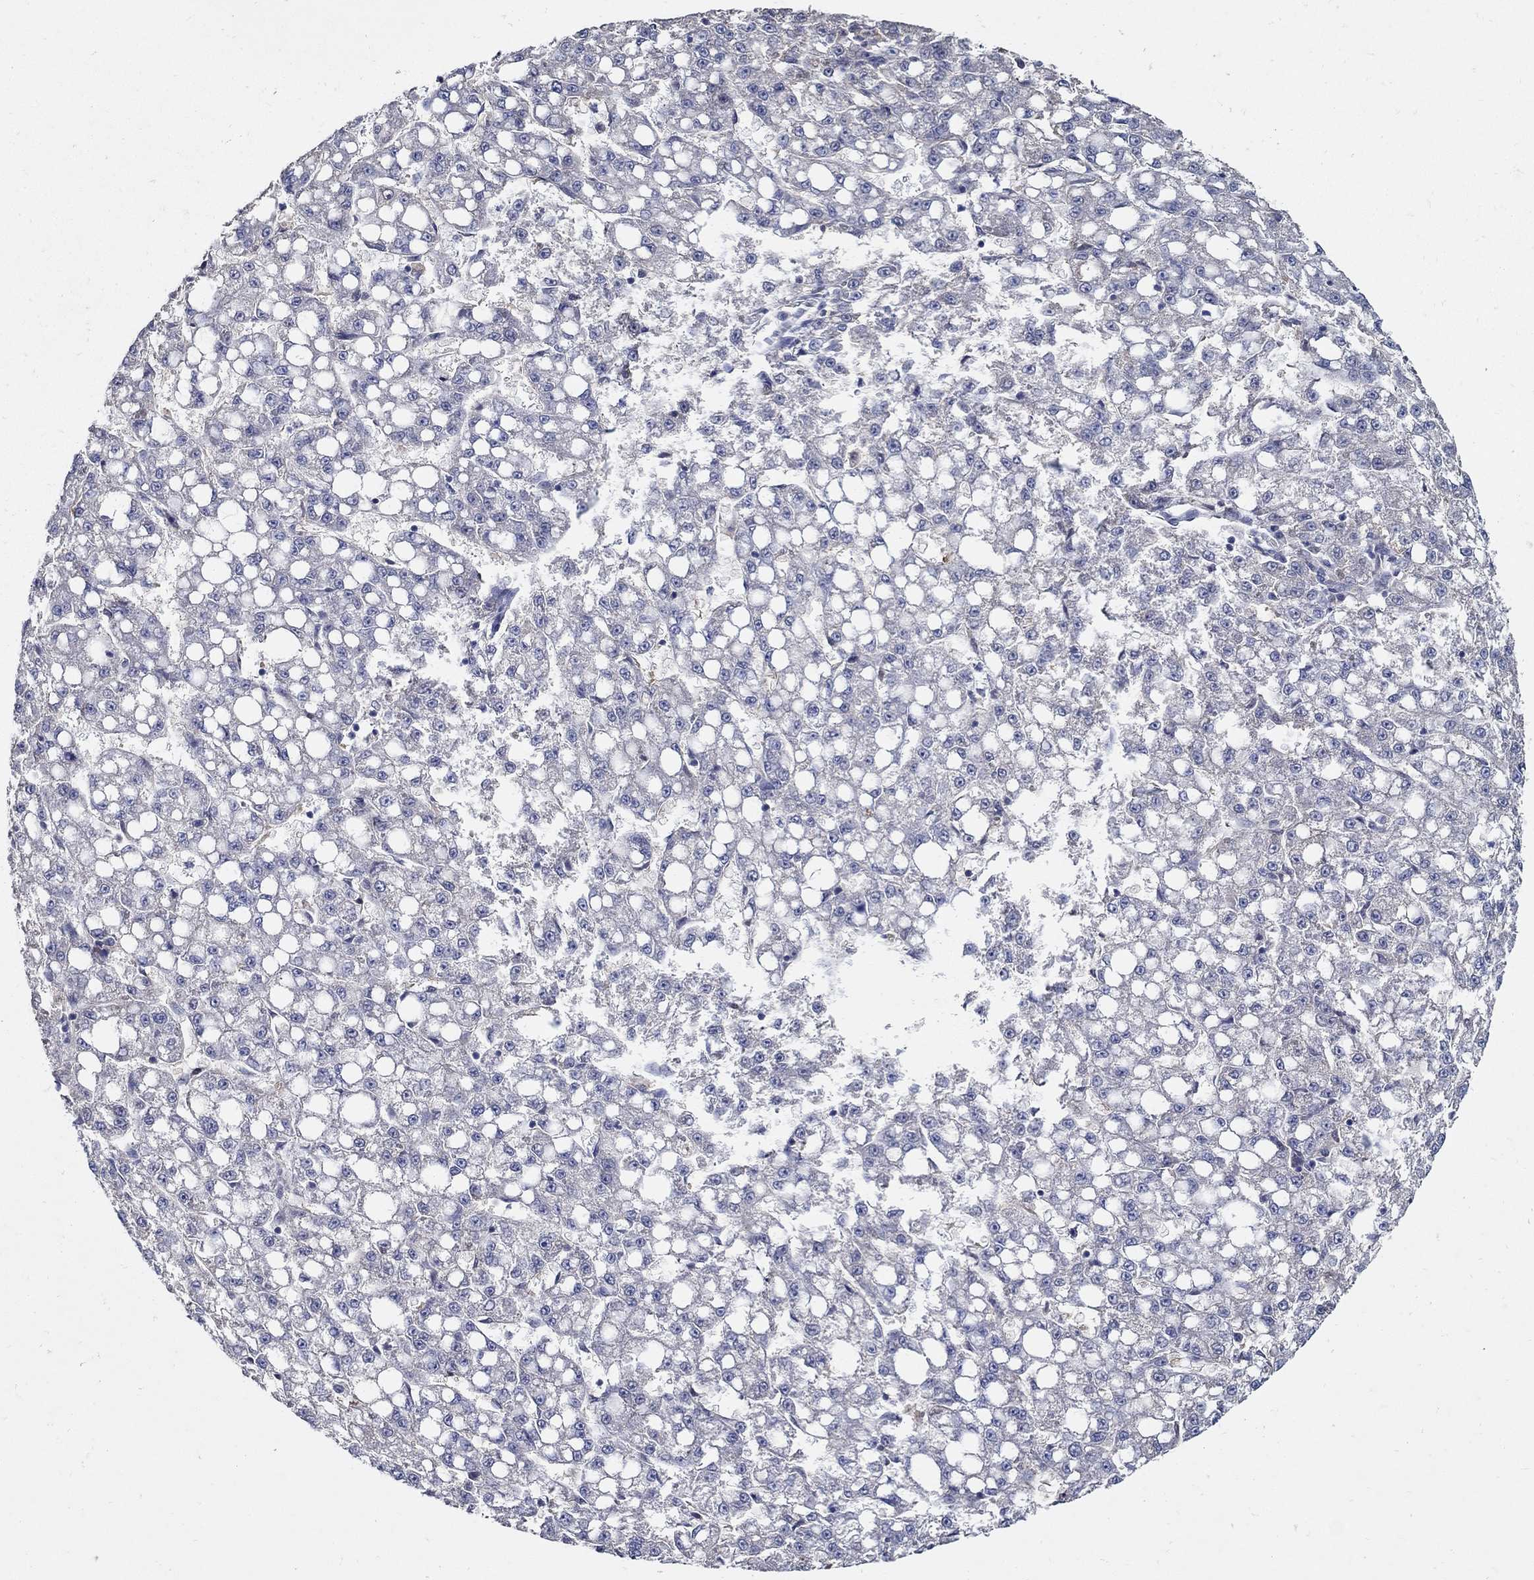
{"staining": {"intensity": "negative", "quantity": "none", "location": "none"}, "tissue": "liver cancer", "cell_type": "Tumor cells", "image_type": "cancer", "snomed": [{"axis": "morphology", "description": "Carcinoma, Hepatocellular, NOS"}, {"axis": "topography", "description": "Liver"}], "caption": "Immunohistochemistry of human liver cancer reveals no positivity in tumor cells.", "gene": "MTHFR", "patient": {"sex": "female", "age": 65}}